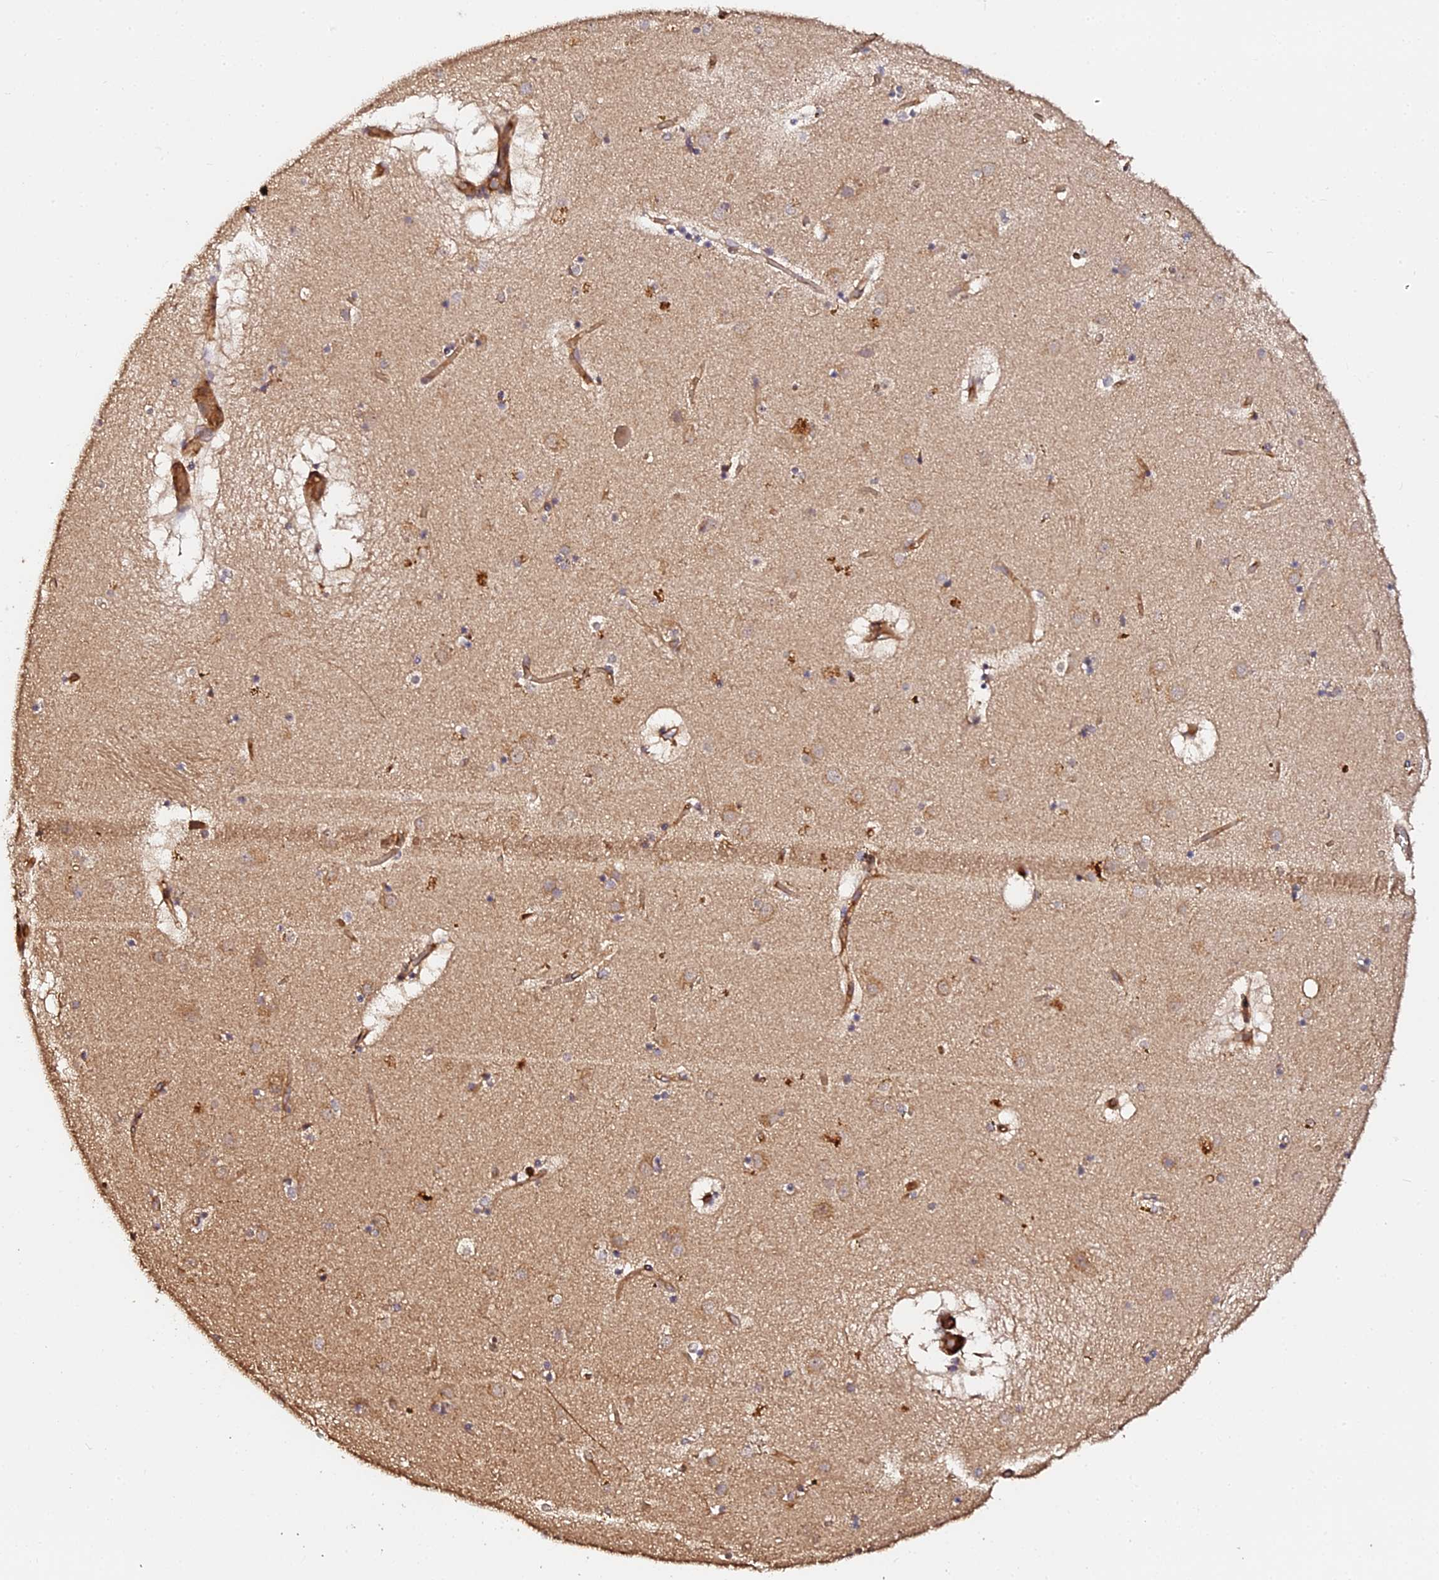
{"staining": {"intensity": "weak", "quantity": "<25%", "location": "cytoplasmic/membranous"}, "tissue": "caudate", "cell_type": "Glial cells", "image_type": "normal", "snomed": [{"axis": "morphology", "description": "Normal tissue, NOS"}, {"axis": "topography", "description": "Lateral ventricle wall"}], "caption": "Immunohistochemistry (IHC) histopathology image of benign caudate: caudate stained with DAB exhibits no significant protein staining in glial cells. (DAB (3,3'-diaminobenzidine) immunohistochemistry visualized using brightfield microscopy, high magnification).", "gene": "TDO2", "patient": {"sex": "male", "age": 70}}